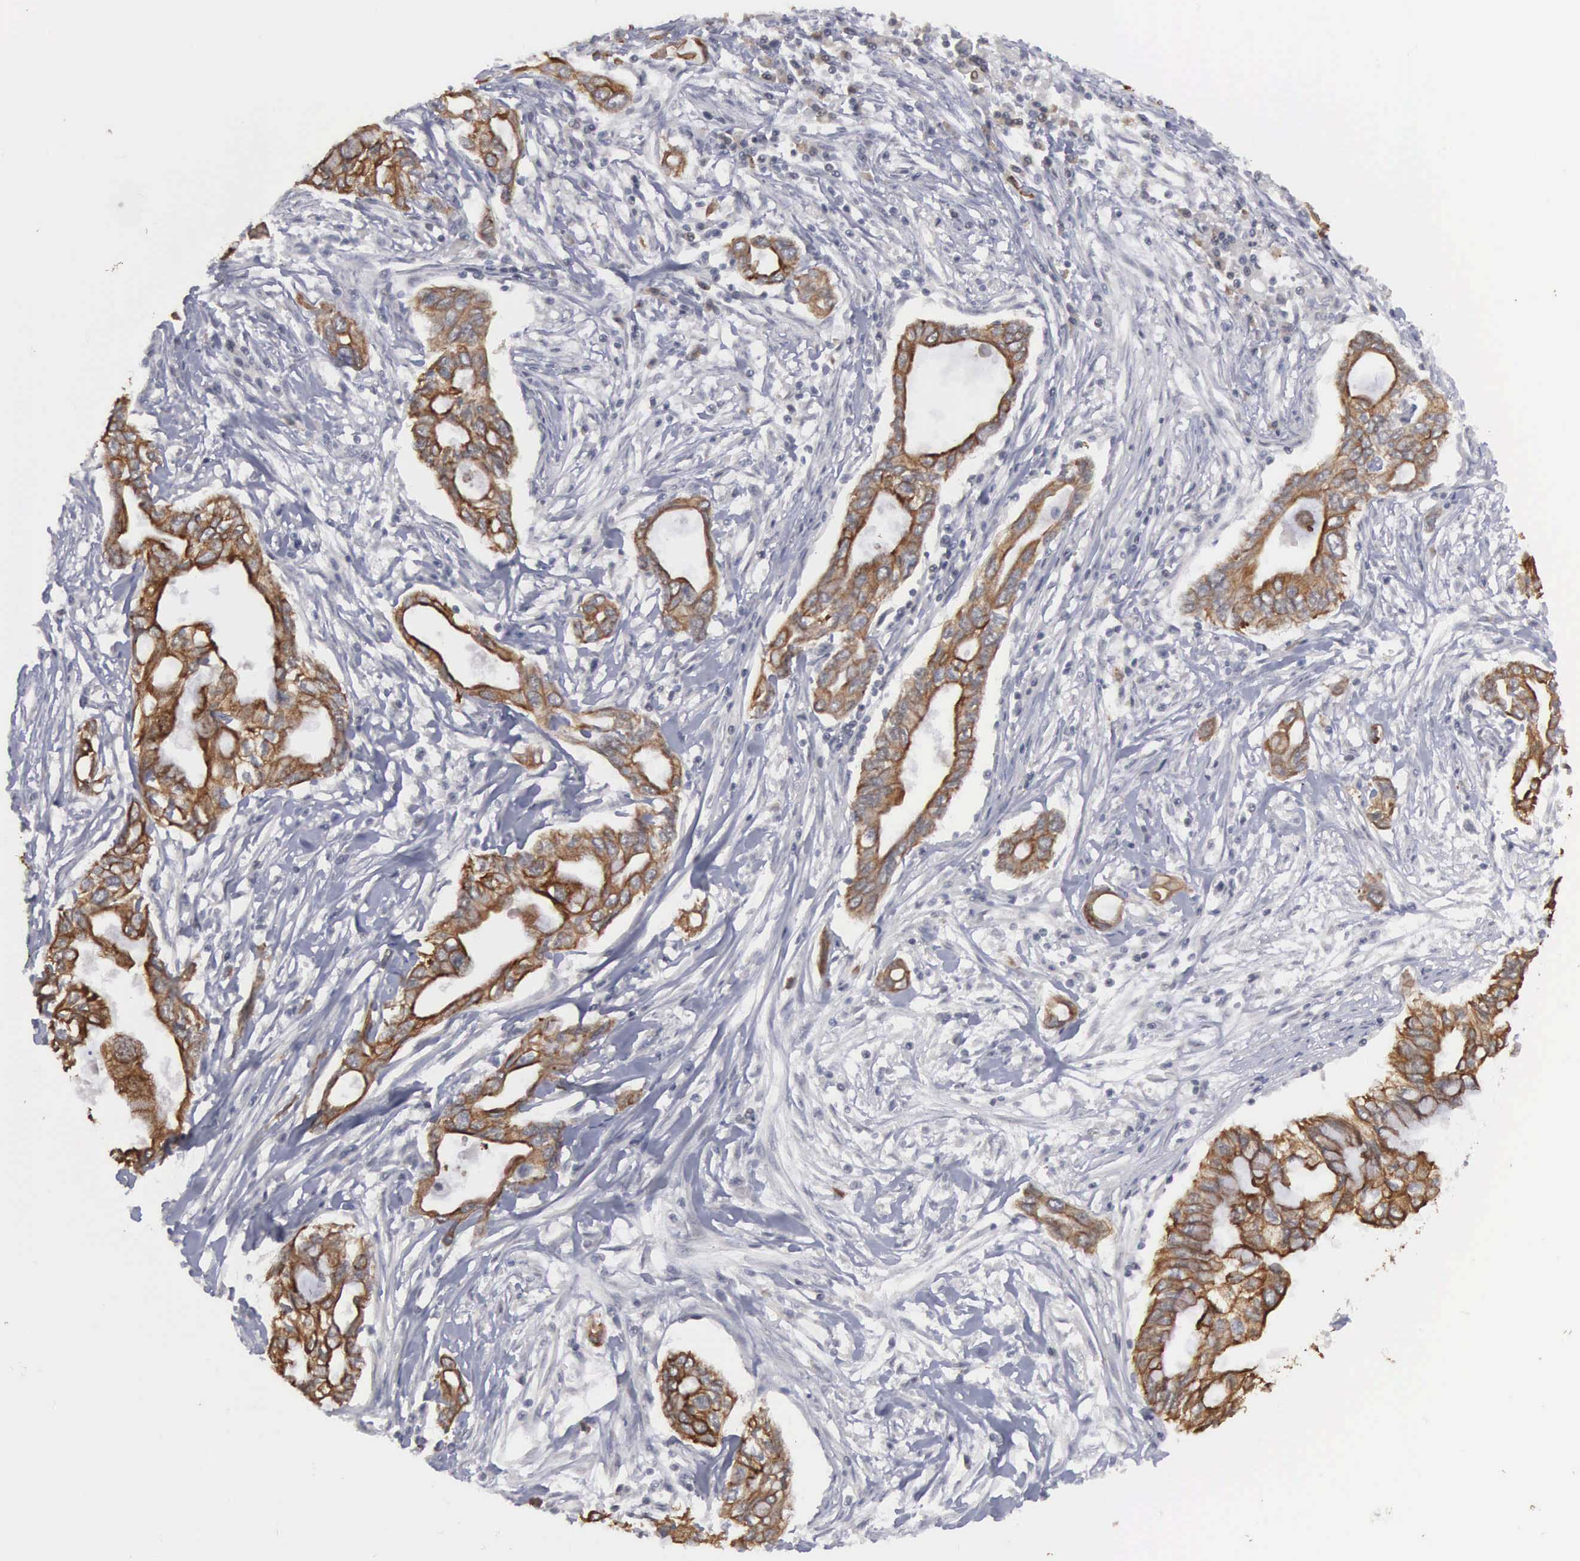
{"staining": {"intensity": "moderate", "quantity": "25%-75%", "location": "cytoplasmic/membranous"}, "tissue": "pancreatic cancer", "cell_type": "Tumor cells", "image_type": "cancer", "snomed": [{"axis": "morphology", "description": "Adenocarcinoma, NOS"}, {"axis": "topography", "description": "Pancreas"}], "caption": "IHC histopathology image of human adenocarcinoma (pancreatic) stained for a protein (brown), which reveals medium levels of moderate cytoplasmic/membranous staining in approximately 25%-75% of tumor cells.", "gene": "WDR89", "patient": {"sex": "female", "age": 57}}